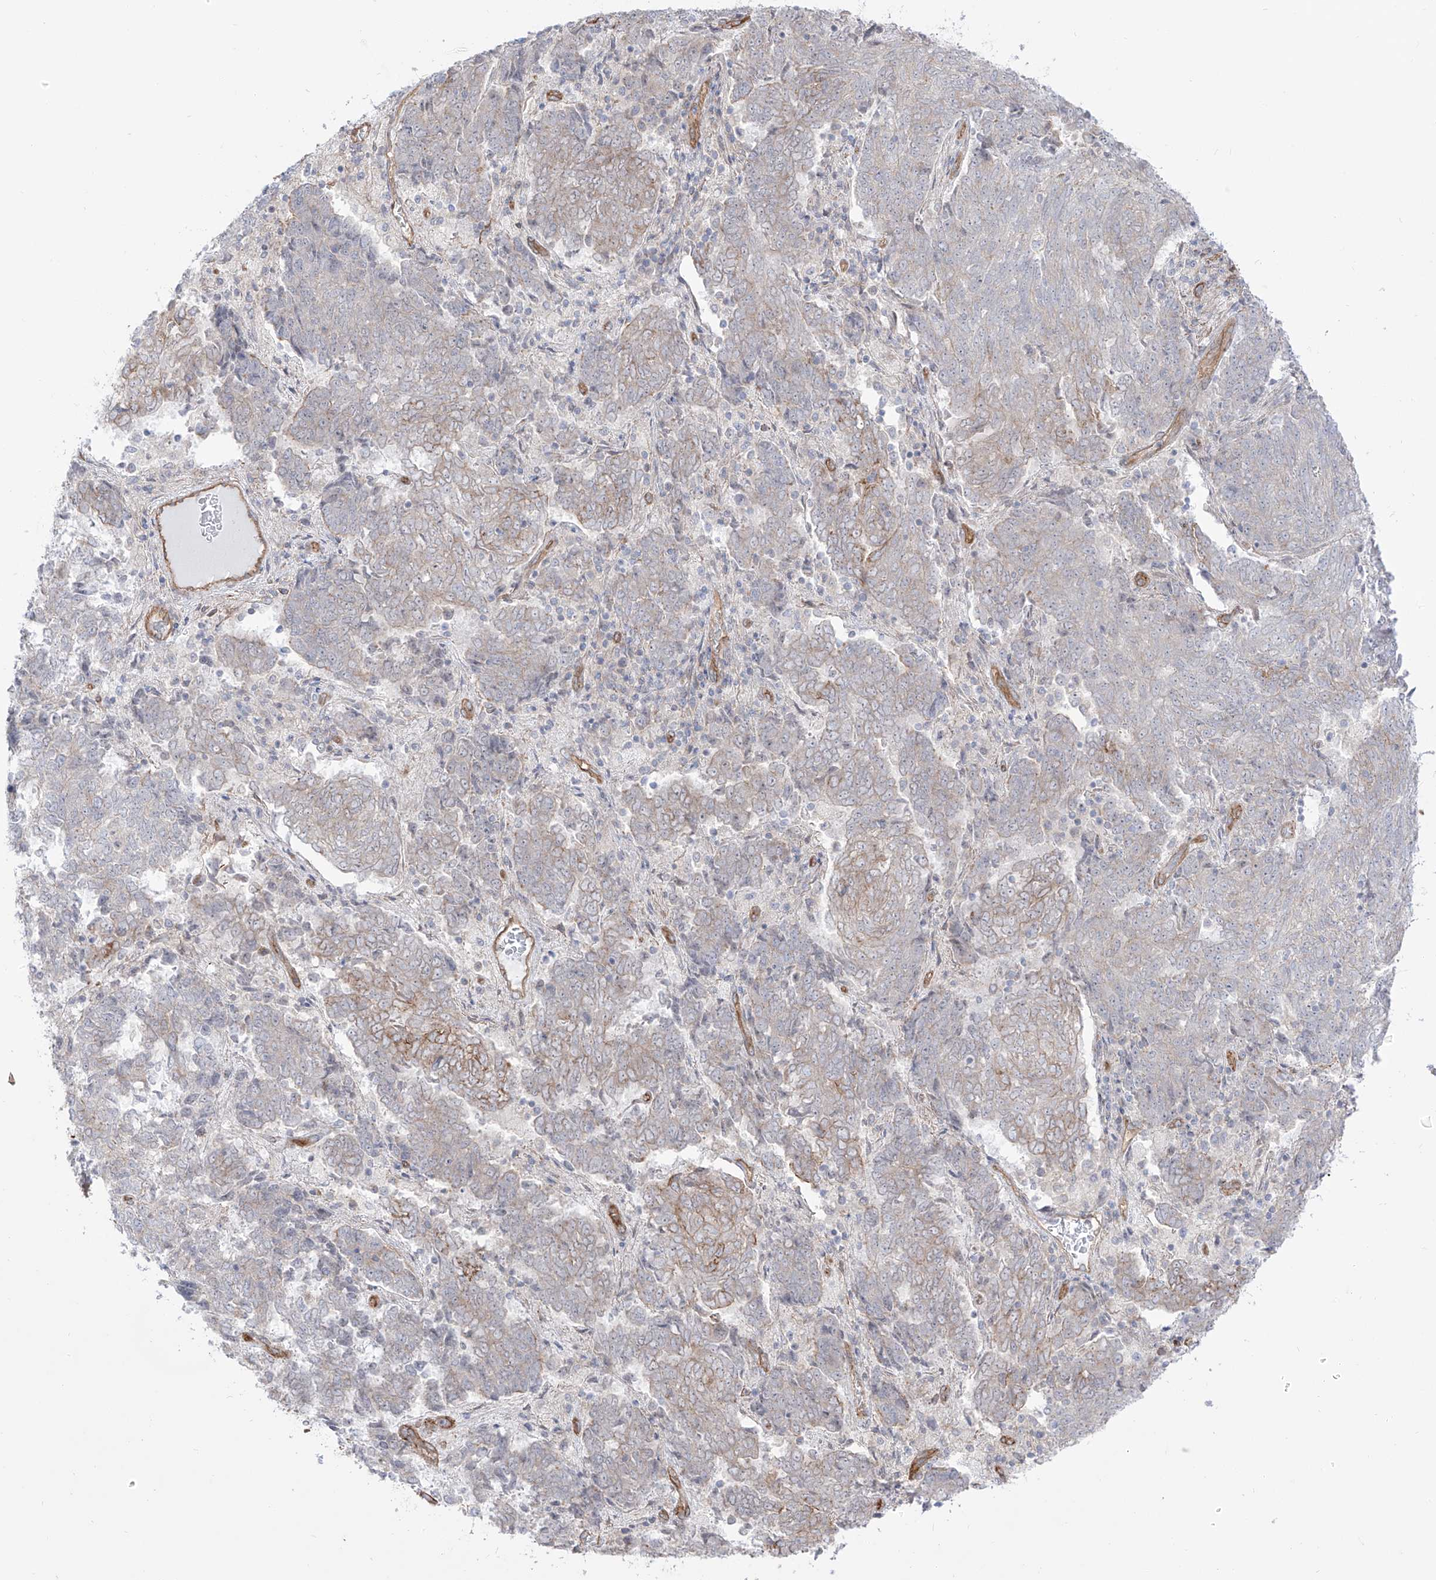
{"staining": {"intensity": "negative", "quantity": "none", "location": "none"}, "tissue": "endometrial cancer", "cell_type": "Tumor cells", "image_type": "cancer", "snomed": [{"axis": "morphology", "description": "Adenocarcinoma, NOS"}, {"axis": "topography", "description": "Endometrium"}], "caption": "Tumor cells show no significant staining in adenocarcinoma (endometrial). Nuclei are stained in blue.", "gene": "ZNF180", "patient": {"sex": "female", "age": 80}}